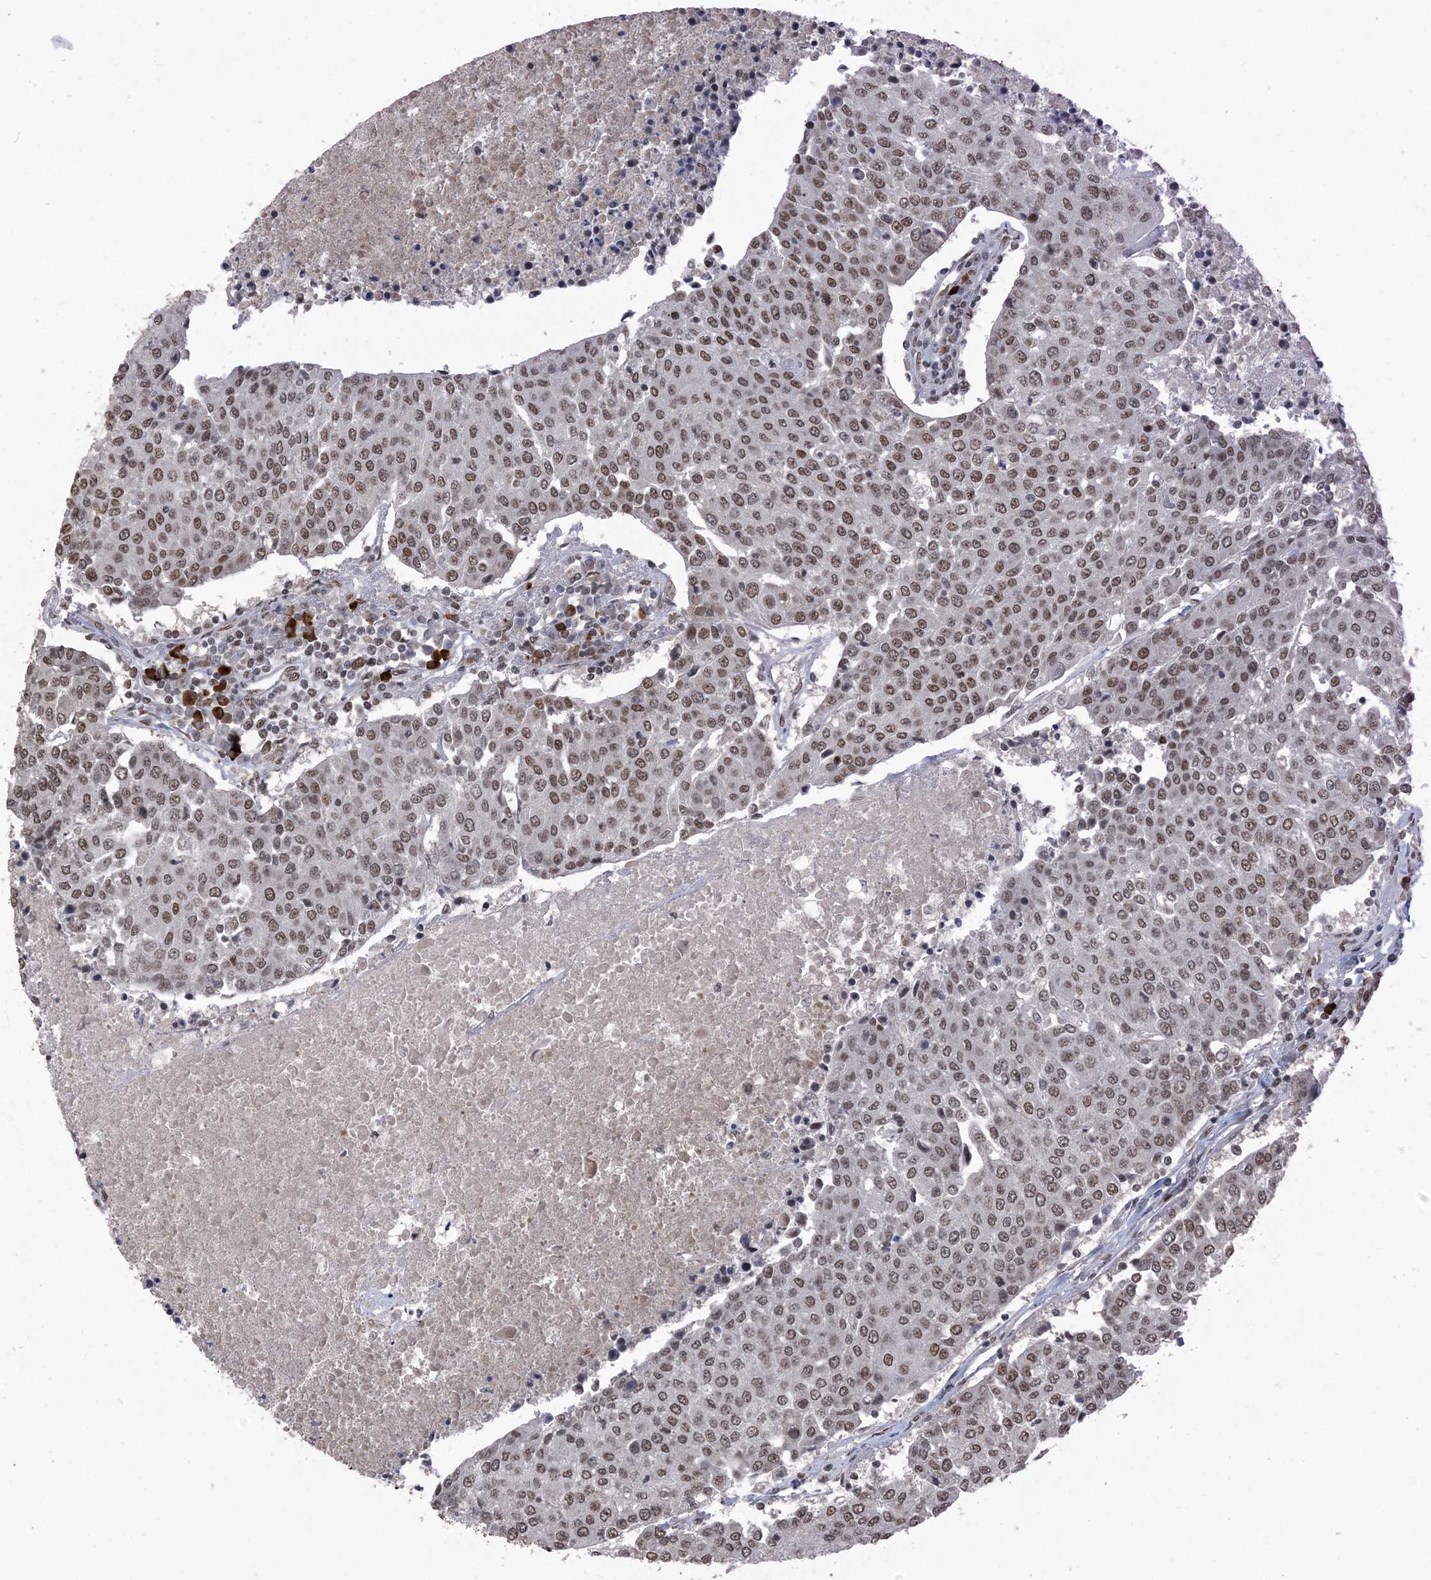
{"staining": {"intensity": "moderate", "quantity": ">75%", "location": "nuclear"}, "tissue": "urothelial cancer", "cell_type": "Tumor cells", "image_type": "cancer", "snomed": [{"axis": "morphology", "description": "Urothelial carcinoma, High grade"}, {"axis": "topography", "description": "Urinary bladder"}], "caption": "Moderate nuclear expression is appreciated in approximately >75% of tumor cells in high-grade urothelial carcinoma. (DAB (3,3'-diaminobenzidine) IHC with brightfield microscopy, high magnification).", "gene": "MBD2", "patient": {"sex": "female", "age": 85}}